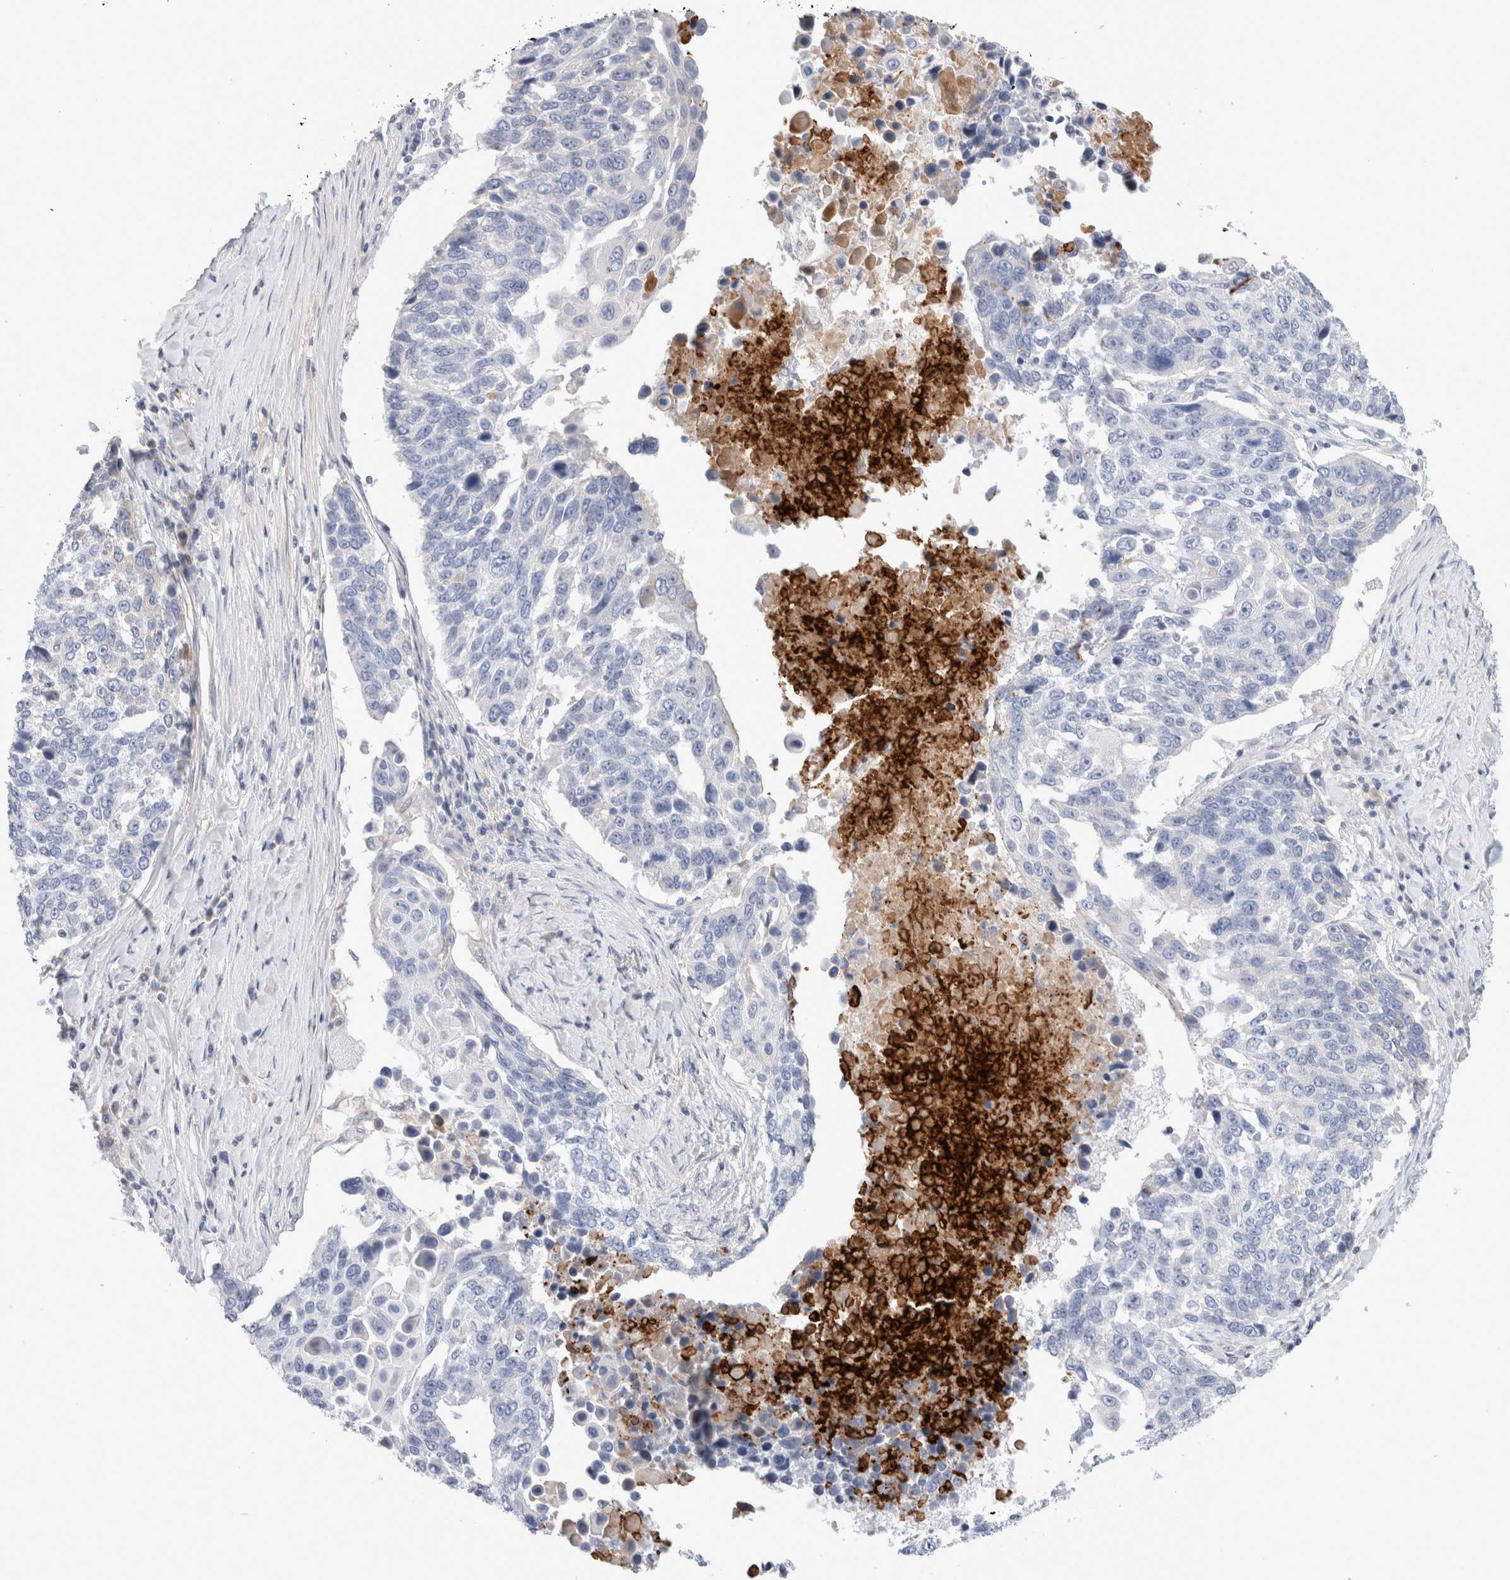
{"staining": {"intensity": "negative", "quantity": "none", "location": "none"}, "tissue": "lung cancer", "cell_type": "Tumor cells", "image_type": "cancer", "snomed": [{"axis": "morphology", "description": "Squamous cell carcinoma, NOS"}, {"axis": "topography", "description": "Lung"}], "caption": "IHC of human lung squamous cell carcinoma displays no expression in tumor cells.", "gene": "ECHDC2", "patient": {"sex": "male", "age": 66}}